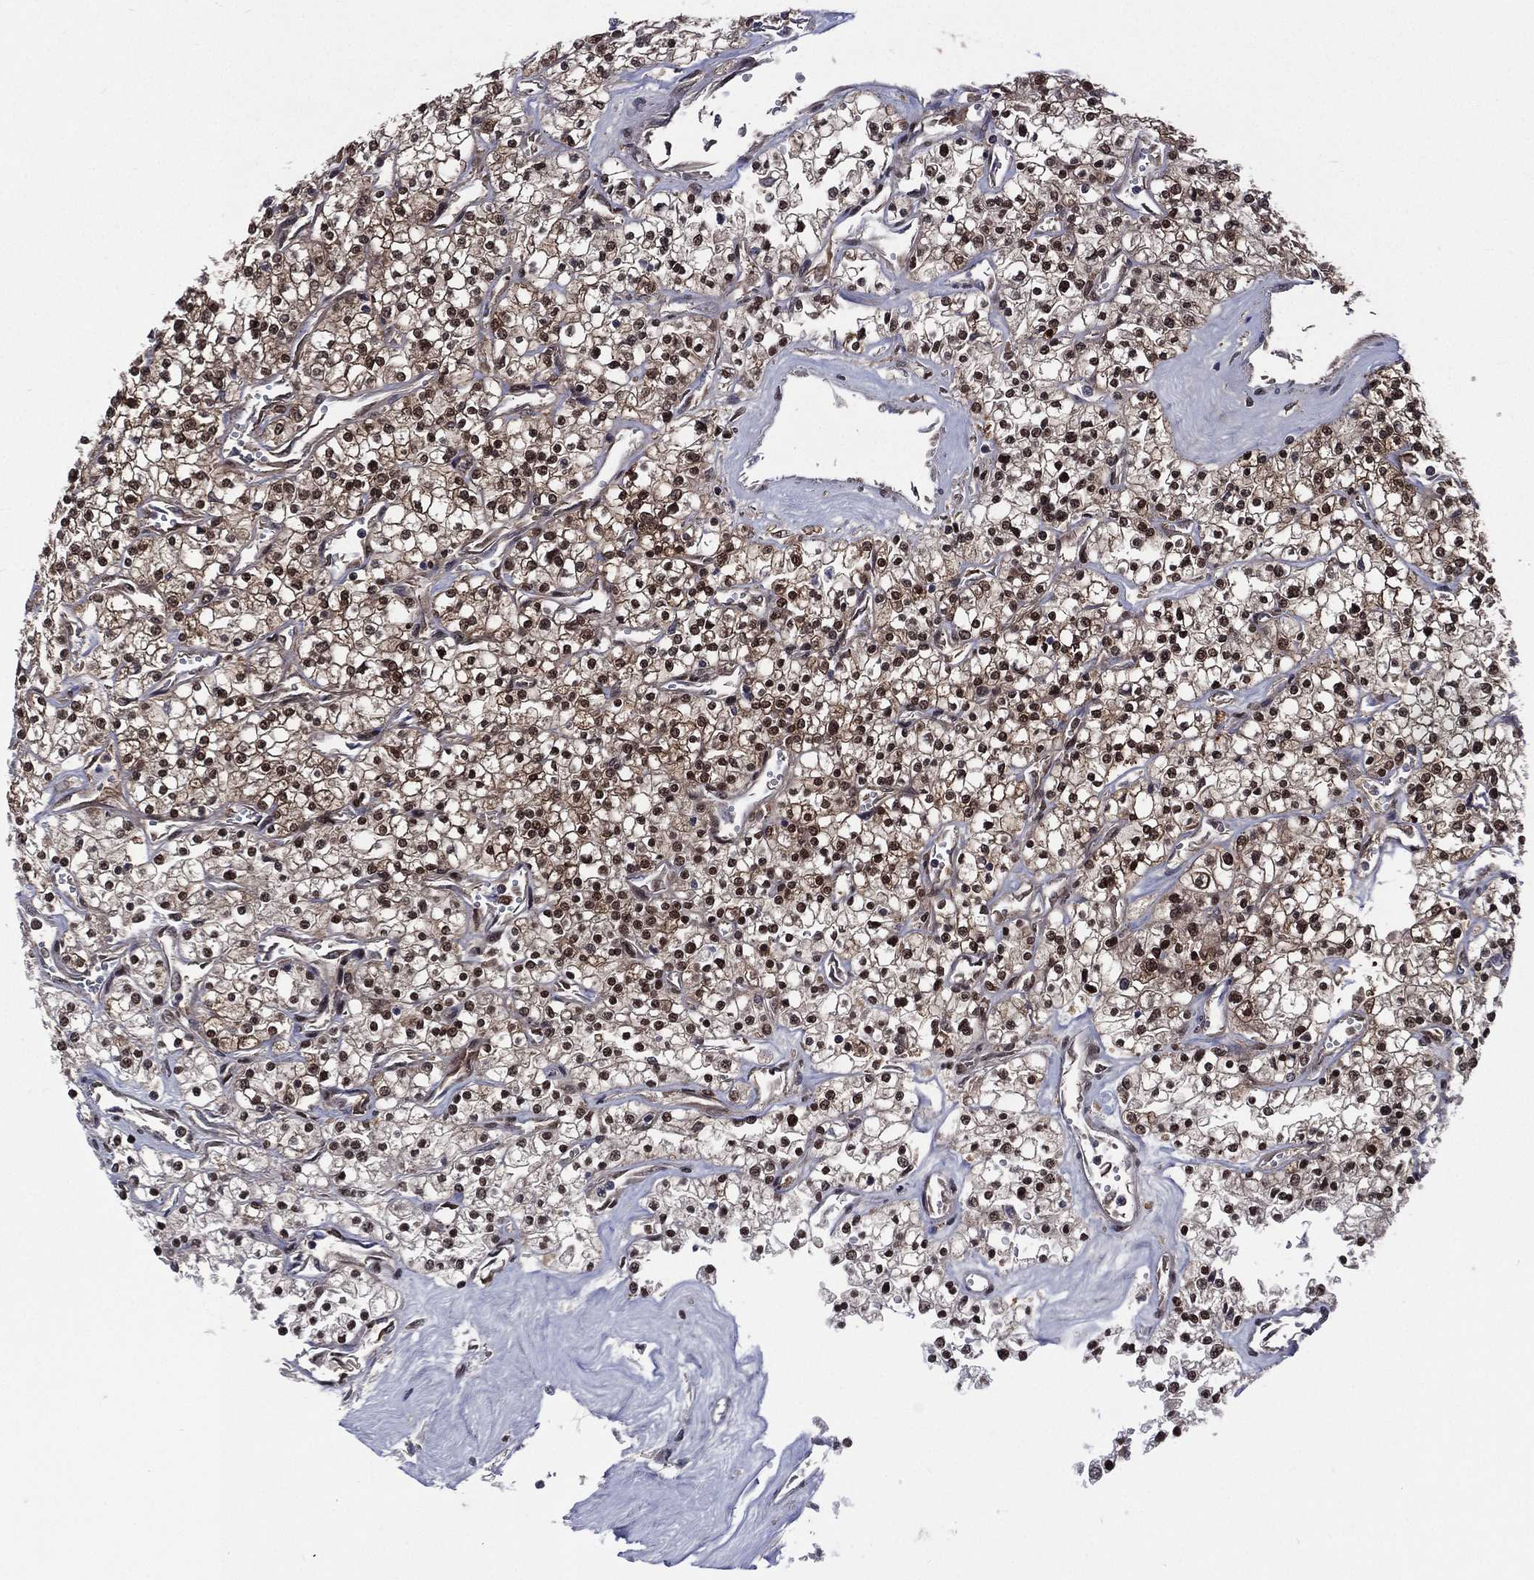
{"staining": {"intensity": "strong", "quantity": ">75%", "location": "cytoplasmic/membranous,nuclear"}, "tissue": "renal cancer", "cell_type": "Tumor cells", "image_type": "cancer", "snomed": [{"axis": "morphology", "description": "Adenocarcinoma, NOS"}, {"axis": "topography", "description": "Kidney"}], "caption": "Renal cancer (adenocarcinoma) stained for a protein (brown) exhibits strong cytoplasmic/membranous and nuclear positive positivity in about >75% of tumor cells.", "gene": "MTAP", "patient": {"sex": "male", "age": 80}}